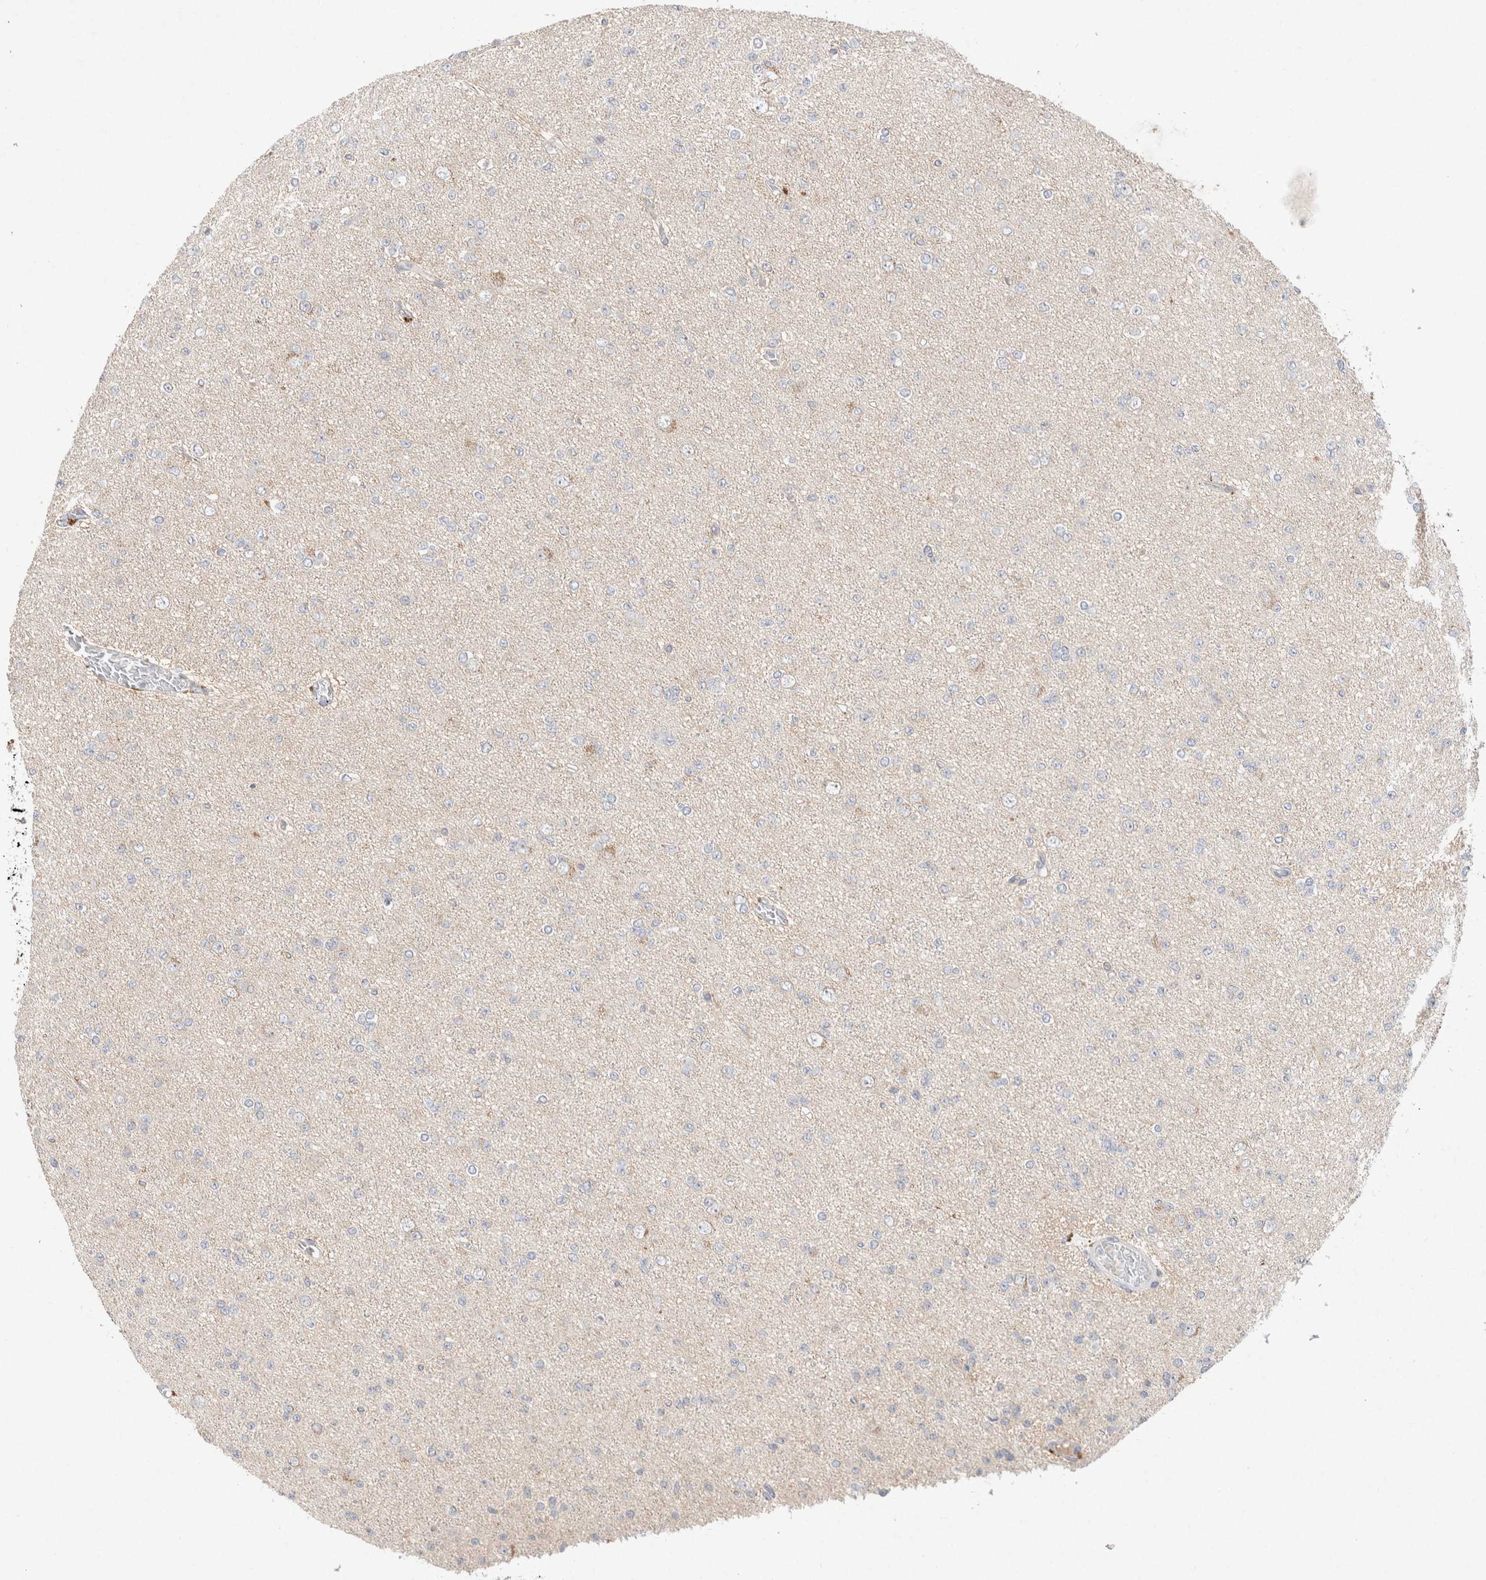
{"staining": {"intensity": "negative", "quantity": "none", "location": "none"}, "tissue": "glioma", "cell_type": "Tumor cells", "image_type": "cancer", "snomed": [{"axis": "morphology", "description": "Glioma, malignant, Low grade"}, {"axis": "topography", "description": "Brain"}], "caption": "There is no significant expression in tumor cells of glioma.", "gene": "CMTM4", "patient": {"sex": "female", "age": 22}}